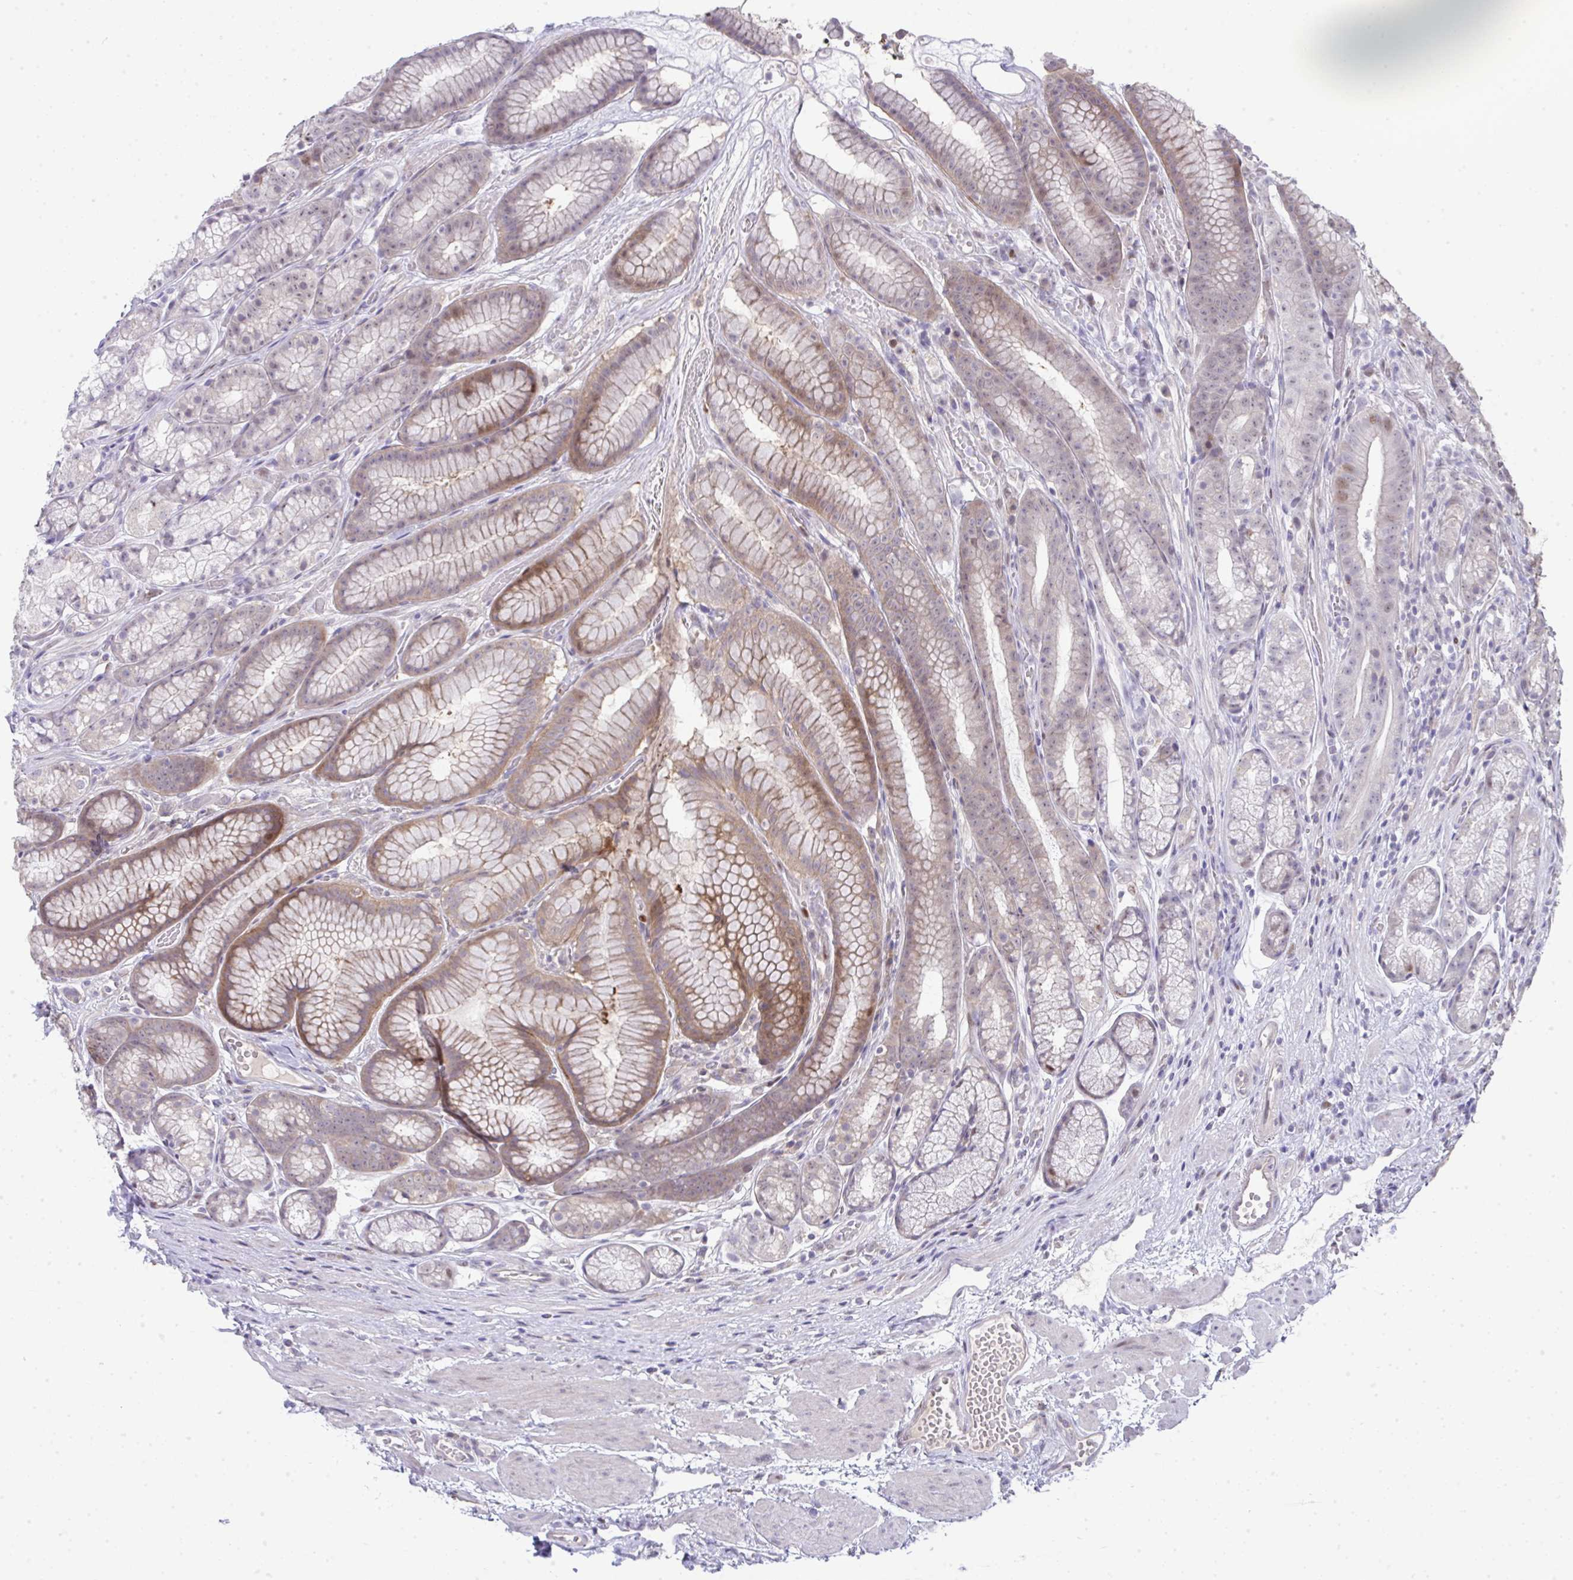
{"staining": {"intensity": "moderate", "quantity": "<25%", "location": "cytoplasmic/membranous,nuclear"}, "tissue": "stomach", "cell_type": "Glandular cells", "image_type": "normal", "snomed": [{"axis": "morphology", "description": "Normal tissue, NOS"}, {"axis": "topography", "description": "Smooth muscle"}, {"axis": "topography", "description": "Stomach"}], "caption": "IHC photomicrograph of normal human stomach stained for a protein (brown), which demonstrates low levels of moderate cytoplasmic/membranous,nuclear expression in approximately <25% of glandular cells.", "gene": "GALNT16", "patient": {"sex": "male", "age": 70}}